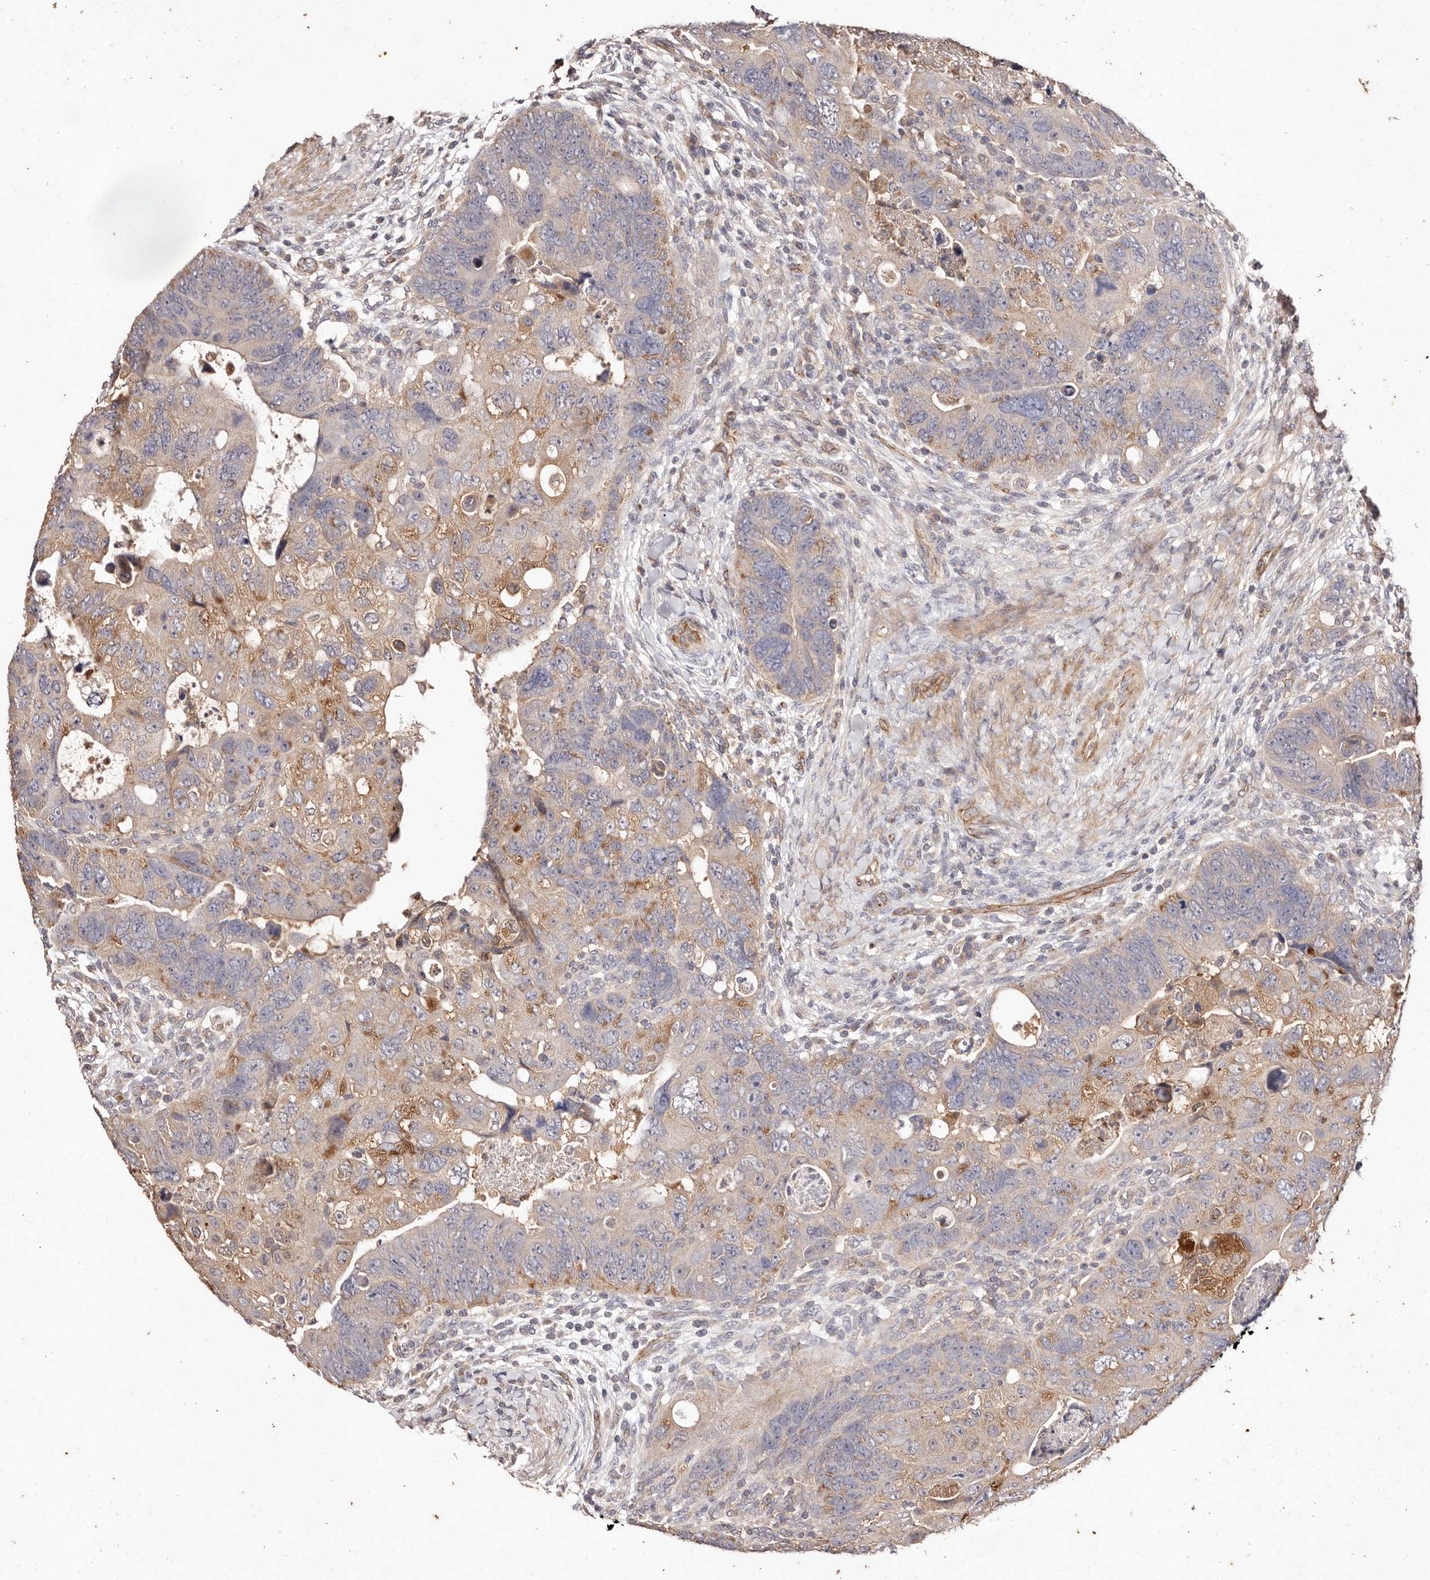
{"staining": {"intensity": "moderate", "quantity": "<25%", "location": "cytoplasmic/membranous"}, "tissue": "colorectal cancer", "cell_type": "Tumor cells", "image_type": "cancer", "snomed": [{"axis": "morphology", "description": "Adenocarcinoma, NOS"}, {"axis": "topography", "description": "Rectum"}], "caption": "Protein expression by immunohistochemistry displays moderate cytoplasmic/membranous staining in about <25% of tumor cells in colorectal adenocarcinoma.", "gene": "CCL14", "patient": {"sex": "male", "age": 59}}